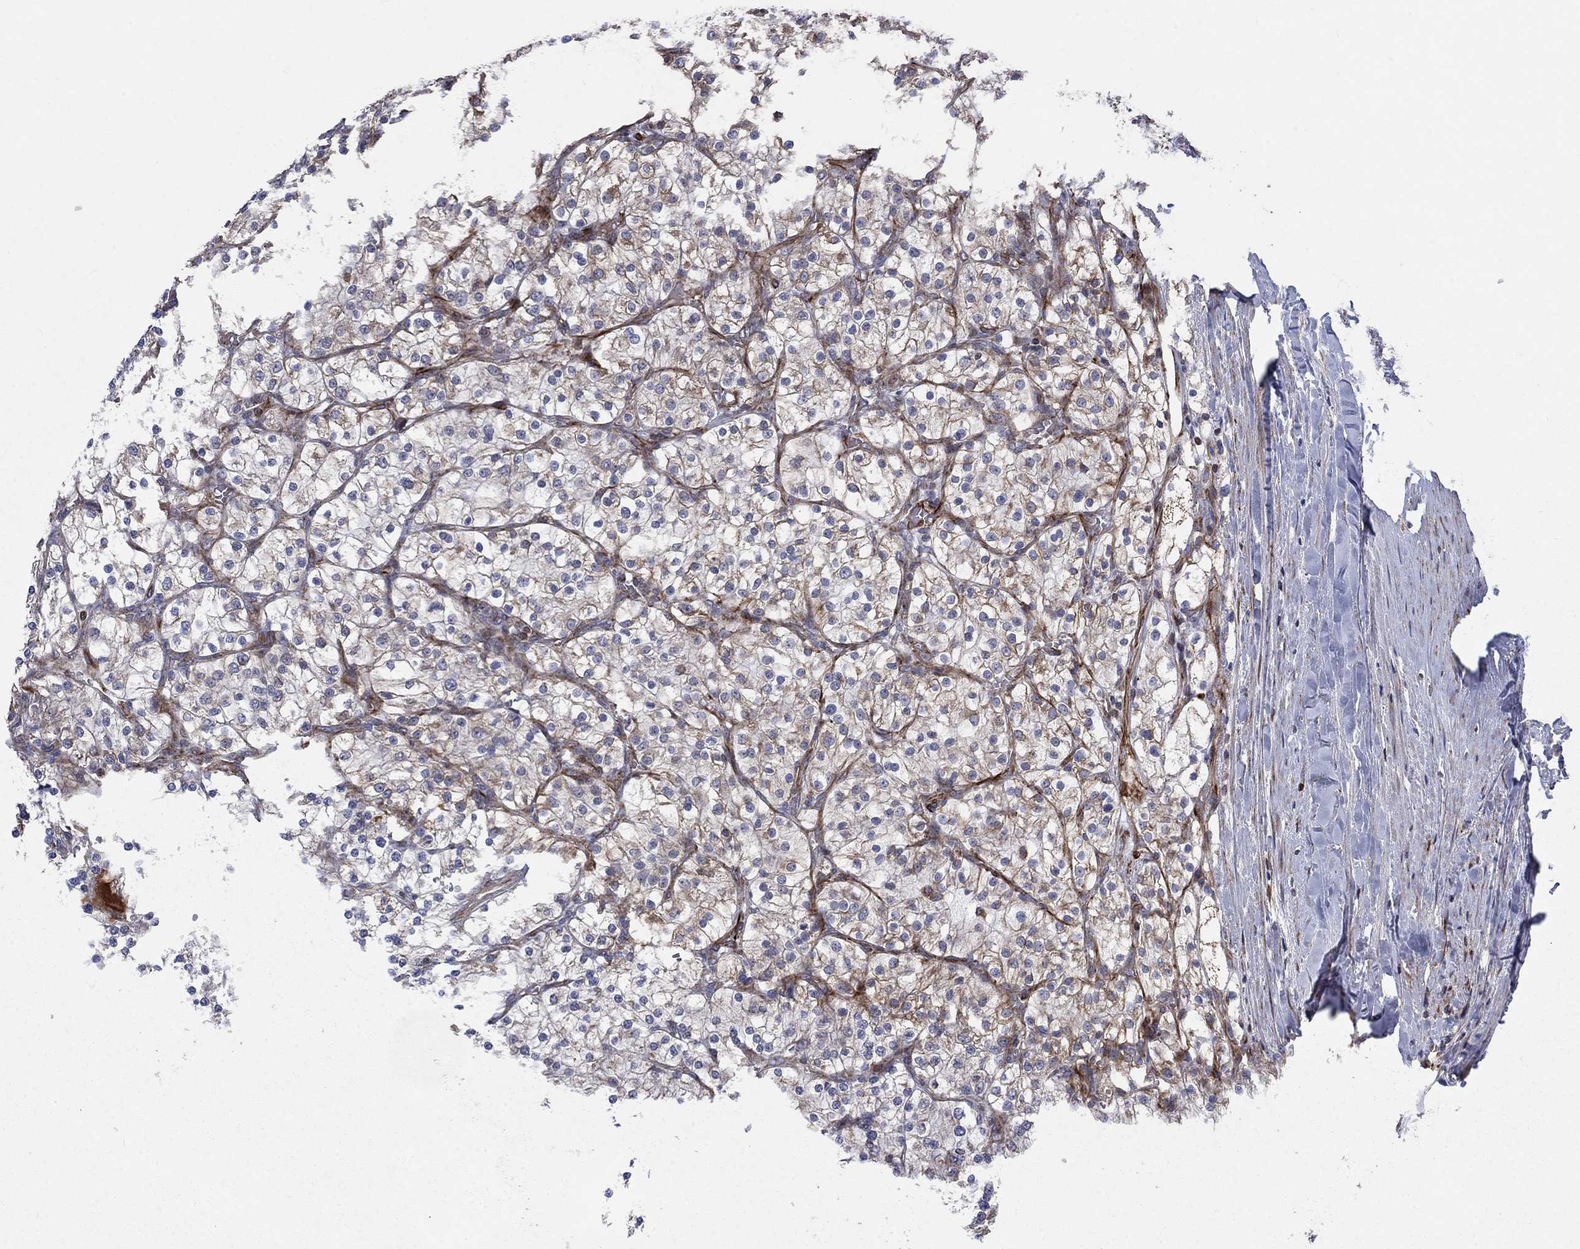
{"staining": {"intensity": "weak", "quantity": "25%-75%", "location": "cytoplasmic/membranous"}, "tissue": "renal cancer", "cell_type": "Tumor cells", "image_type": "cancer", "snomed": [{"axis": "morphology", "description": "Adenocarcinoma, NOS"}, {"axis": "topography", "description": "Kidney"}], "caption": "Immunohistochemical staining of renal adenocarcinoma demonstrates low levels of weak cytoplasmic/membranous protein positivity in approximately 25%-75% of tumor cells.", "gene": "NDUFC1", "patient": {"sex": "male", "age": 80}}